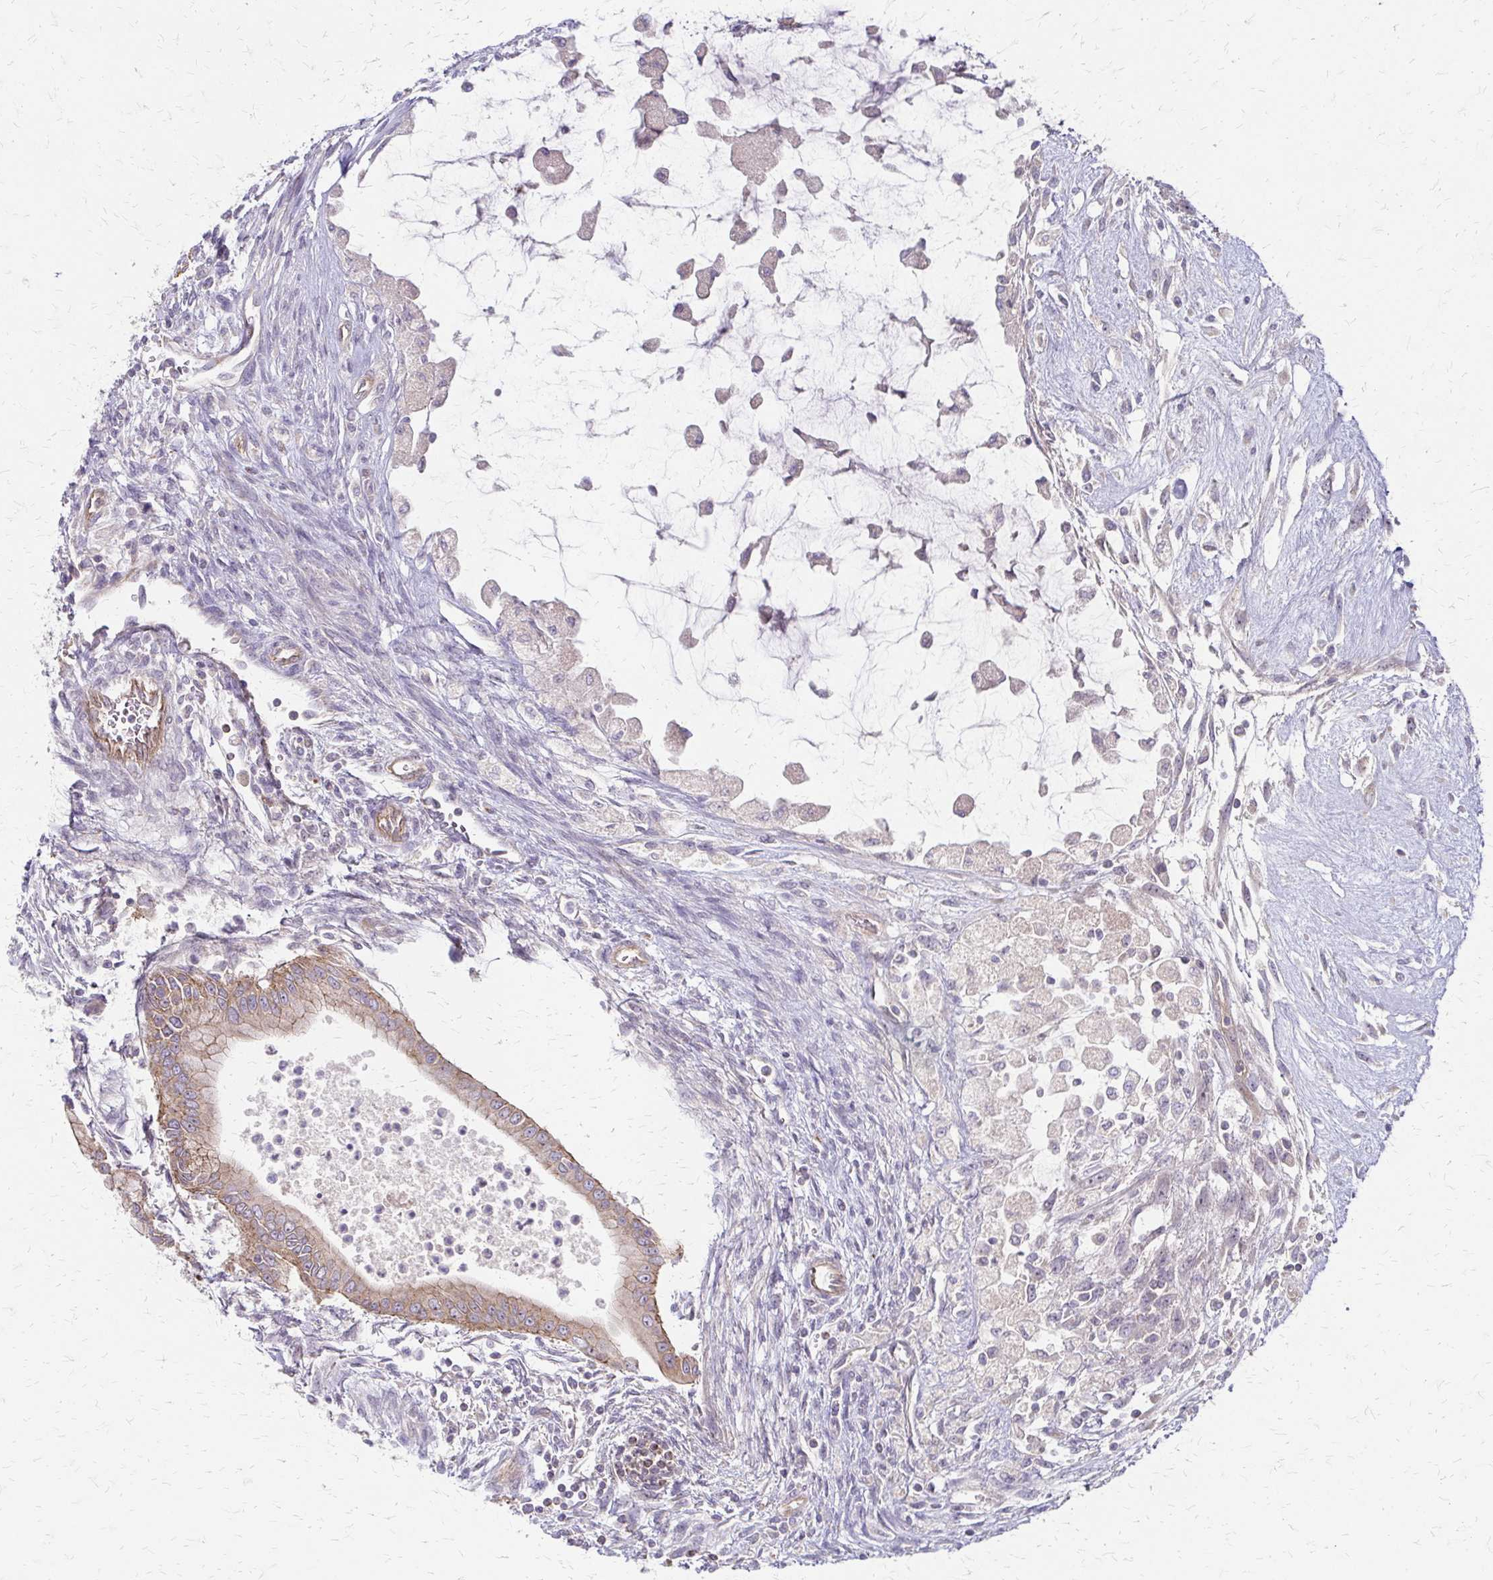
{"staining": {"intensity": "moderate", "quantity": ">75%", "location": "cytoplasmic/membranous"}, "tissue": "testis cancer", "cell_type": "Tumor cells", "image_type": "cancer", "snomed": [{"axis": "morphology", "description": "Carcinoma, Embryonal, NOS"}, {"axis": "topography", "description": "Testis"}], "caption": "Immunohistochemistry (IHC) of testis cancer (embryonal carcinoma) demonstrates medium levels of moderate cytoplasmic/membranous expression in about >75% of tumor cells.", "gene": "ZNF383", "patient": {"sex": "male", "age": 37}}